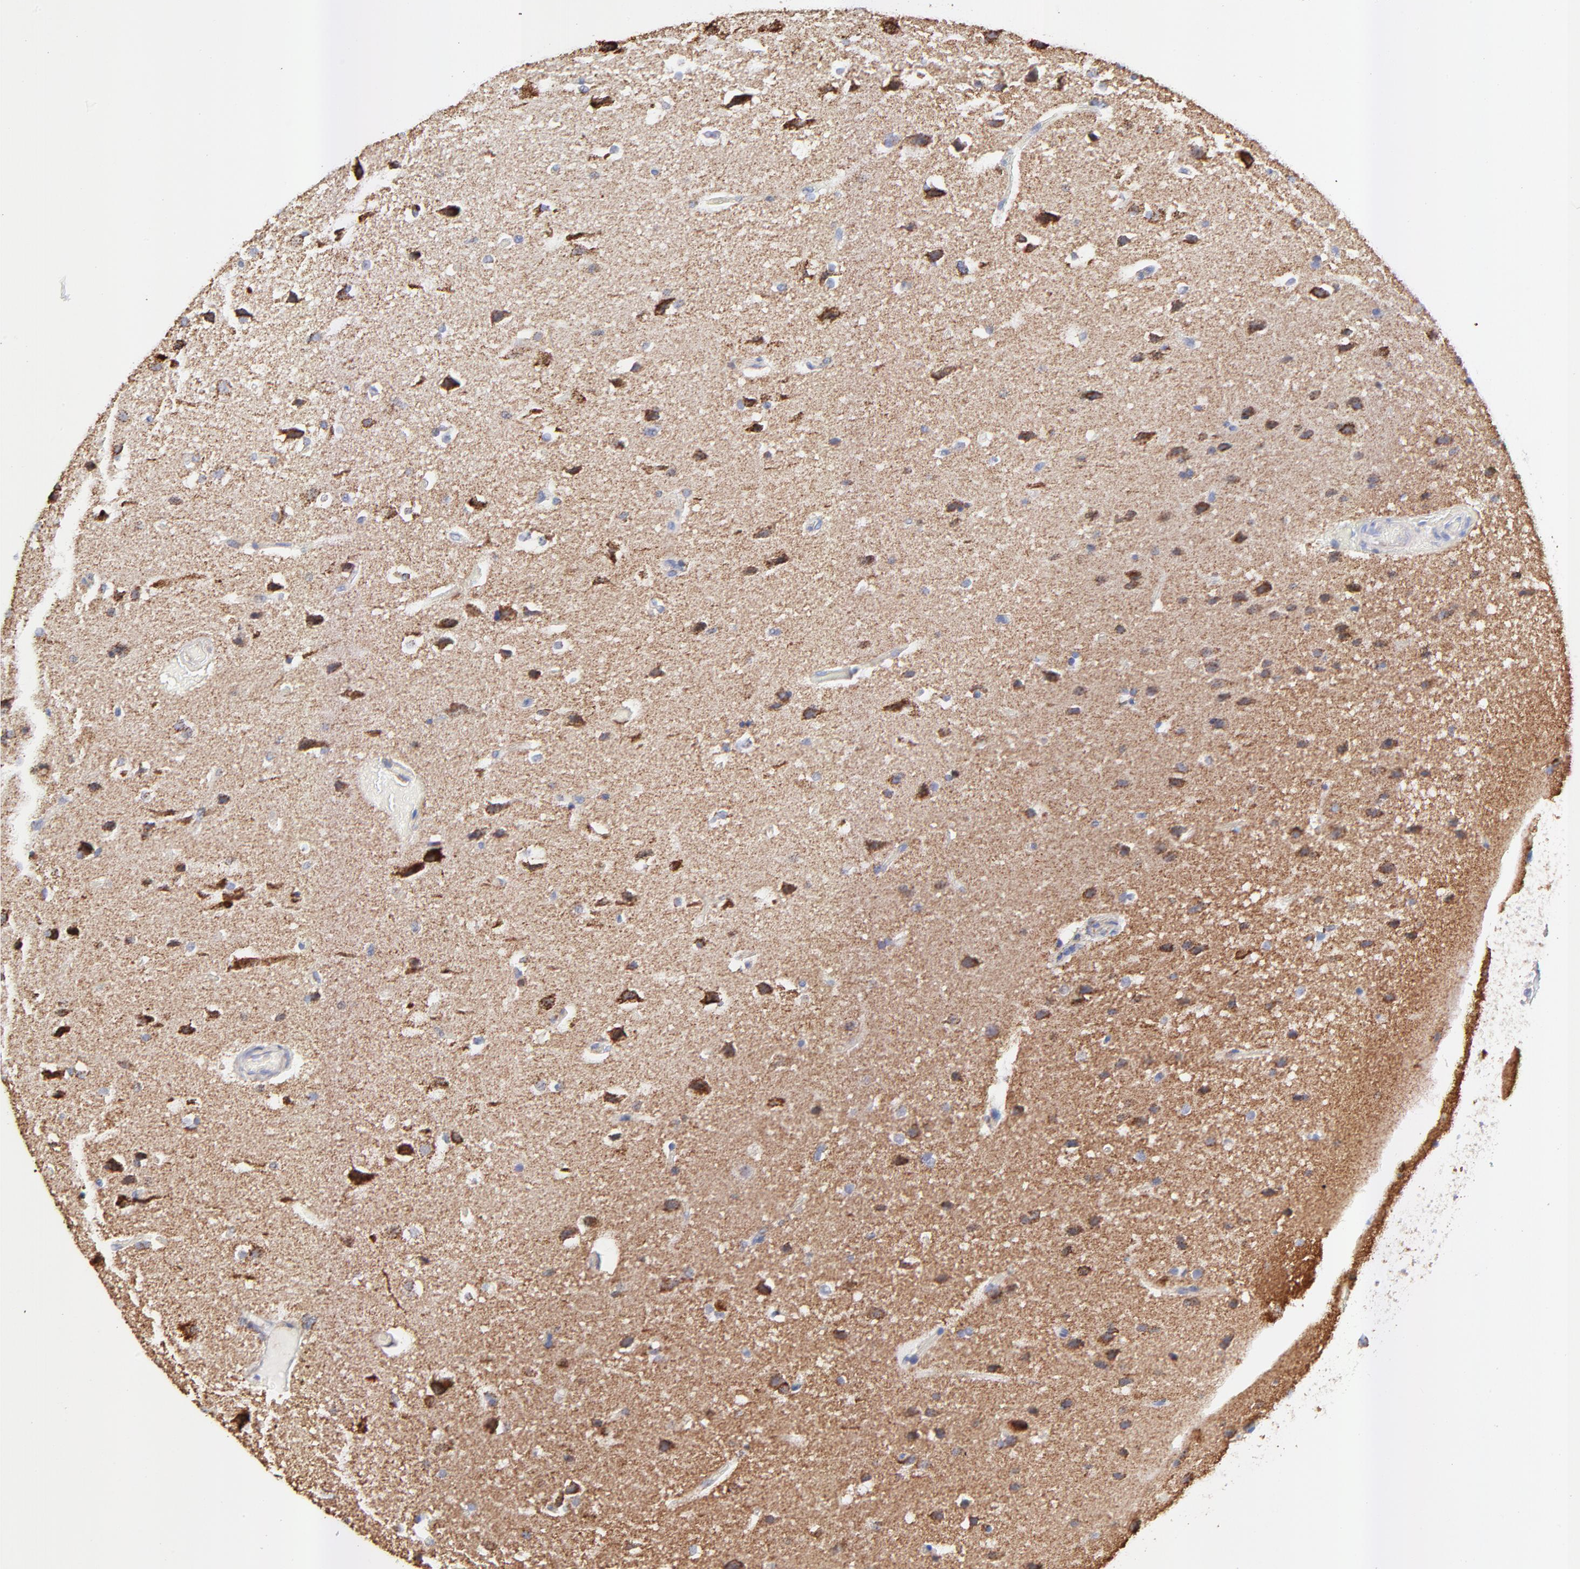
{"staining": {"intensity": "moderate", "quantity": "25%-75%", "location": "cytoplasmic/membranous"}, "tissue": "glioma", "cell_type": "Tumor cells", "image_type": "cancer", "snomed": [{"axis": "morphology", "description": "Glioma, malignant, Low grade"}, {"axis": "topography", "description": "Cerebral cortex"}], "caption": "Protein staining demonstrates moderate cytoplasmic/membranous staining in about 25%-75% of tumor cells in glioma.", "gene": "COX4I1", "patient": {"sex": "female", "age": 47}}